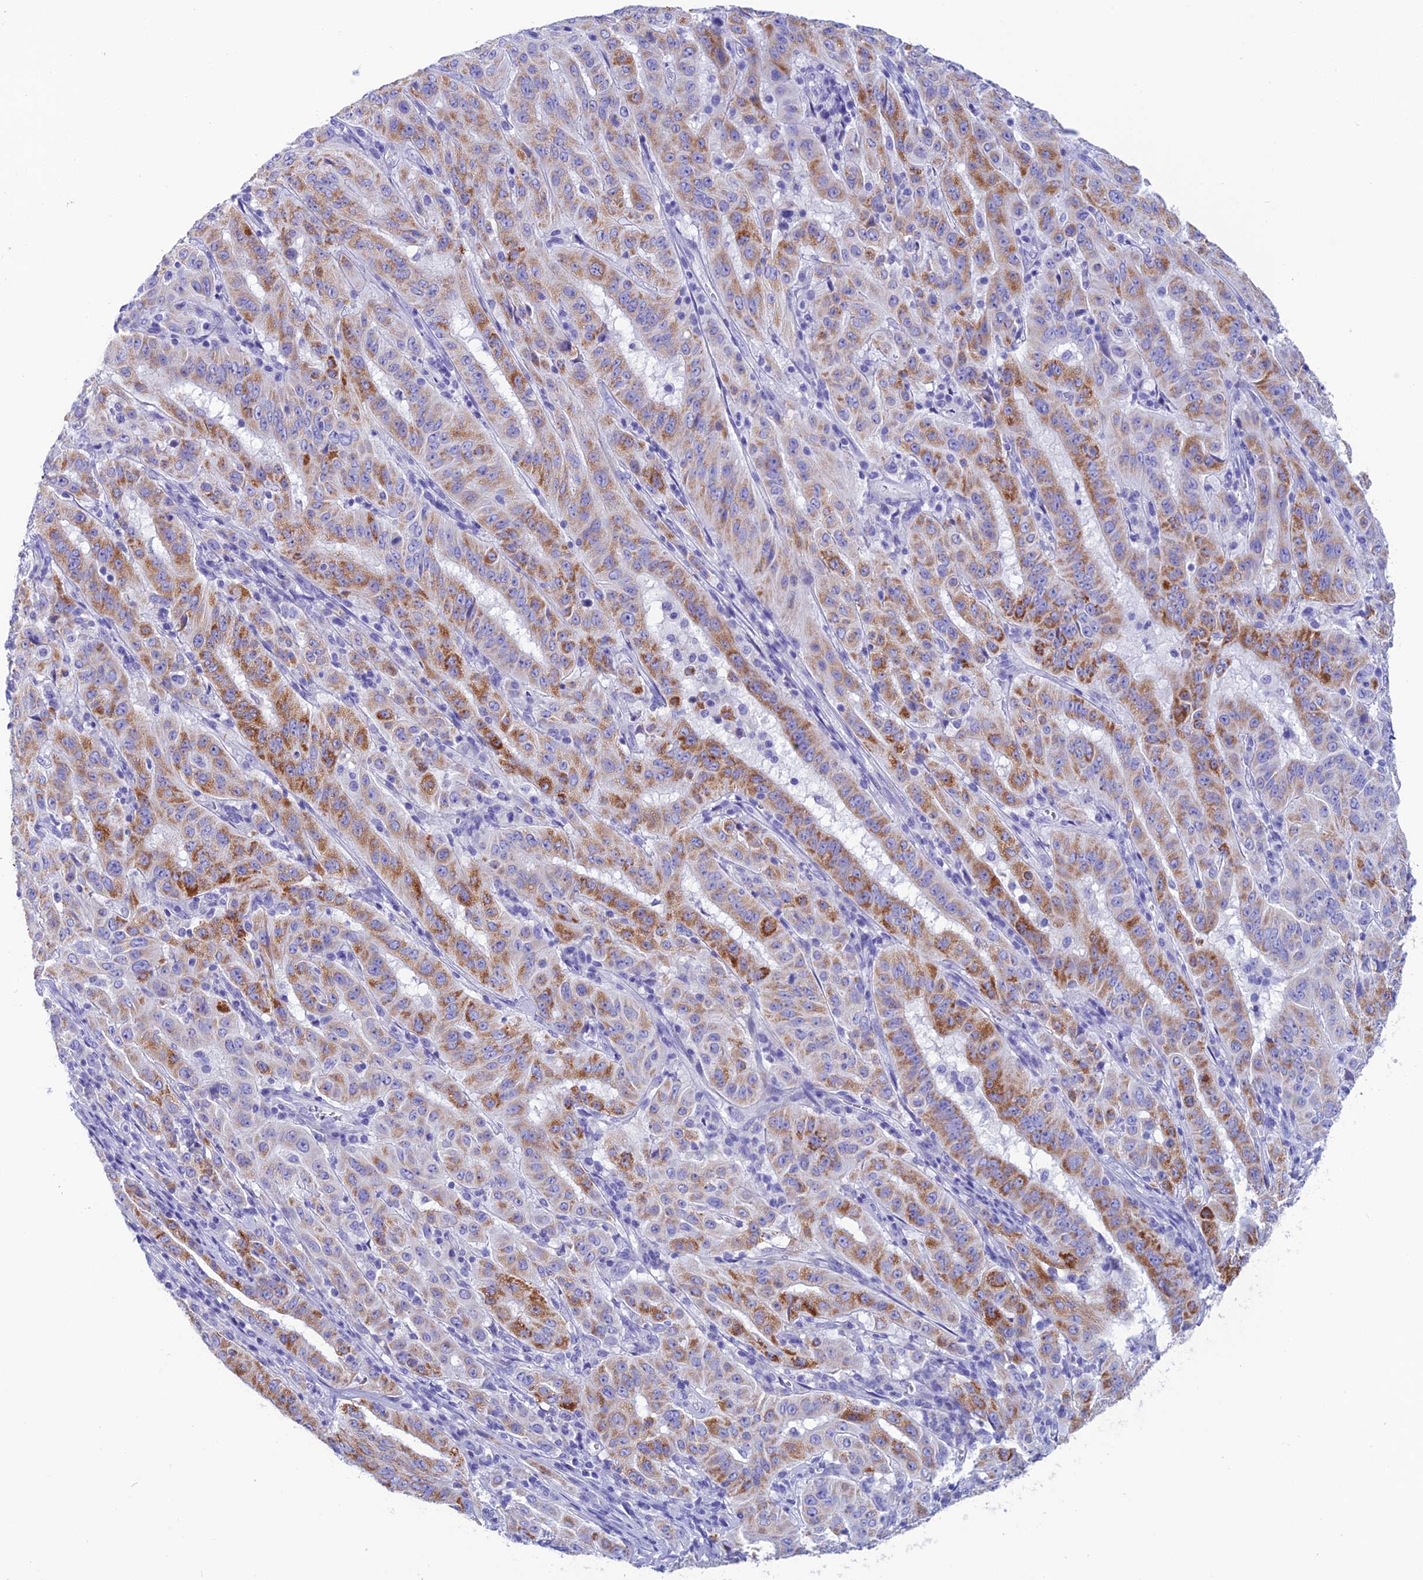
{"staining": {"intensity": "moderate", "quantity": ">75%", "location": "cytoplasmic/membranous"}, "tissue": "pancreatic cancer", "cell_type": "Tumor cells", "image_type": "cancer", "snomed": [{"axis": "morphology", "description": "Adenocarcinoma, NOS"}, {"axis": "topography", "description": "Pancreas"}], "caption": "High-magnification brightfield microscopy of adenocarcinoma (pancreatic) stained with DAB (3,3'-diaminobenzidine) (brown) and counterstained with hematoxylin (blue). tumor cells exhibit moderate cytoplasmic/membranous staining is appreciated in approximately>75% of cells.", "gene": "NXPE4", "patient": {"sex": "male", "age": 63}}